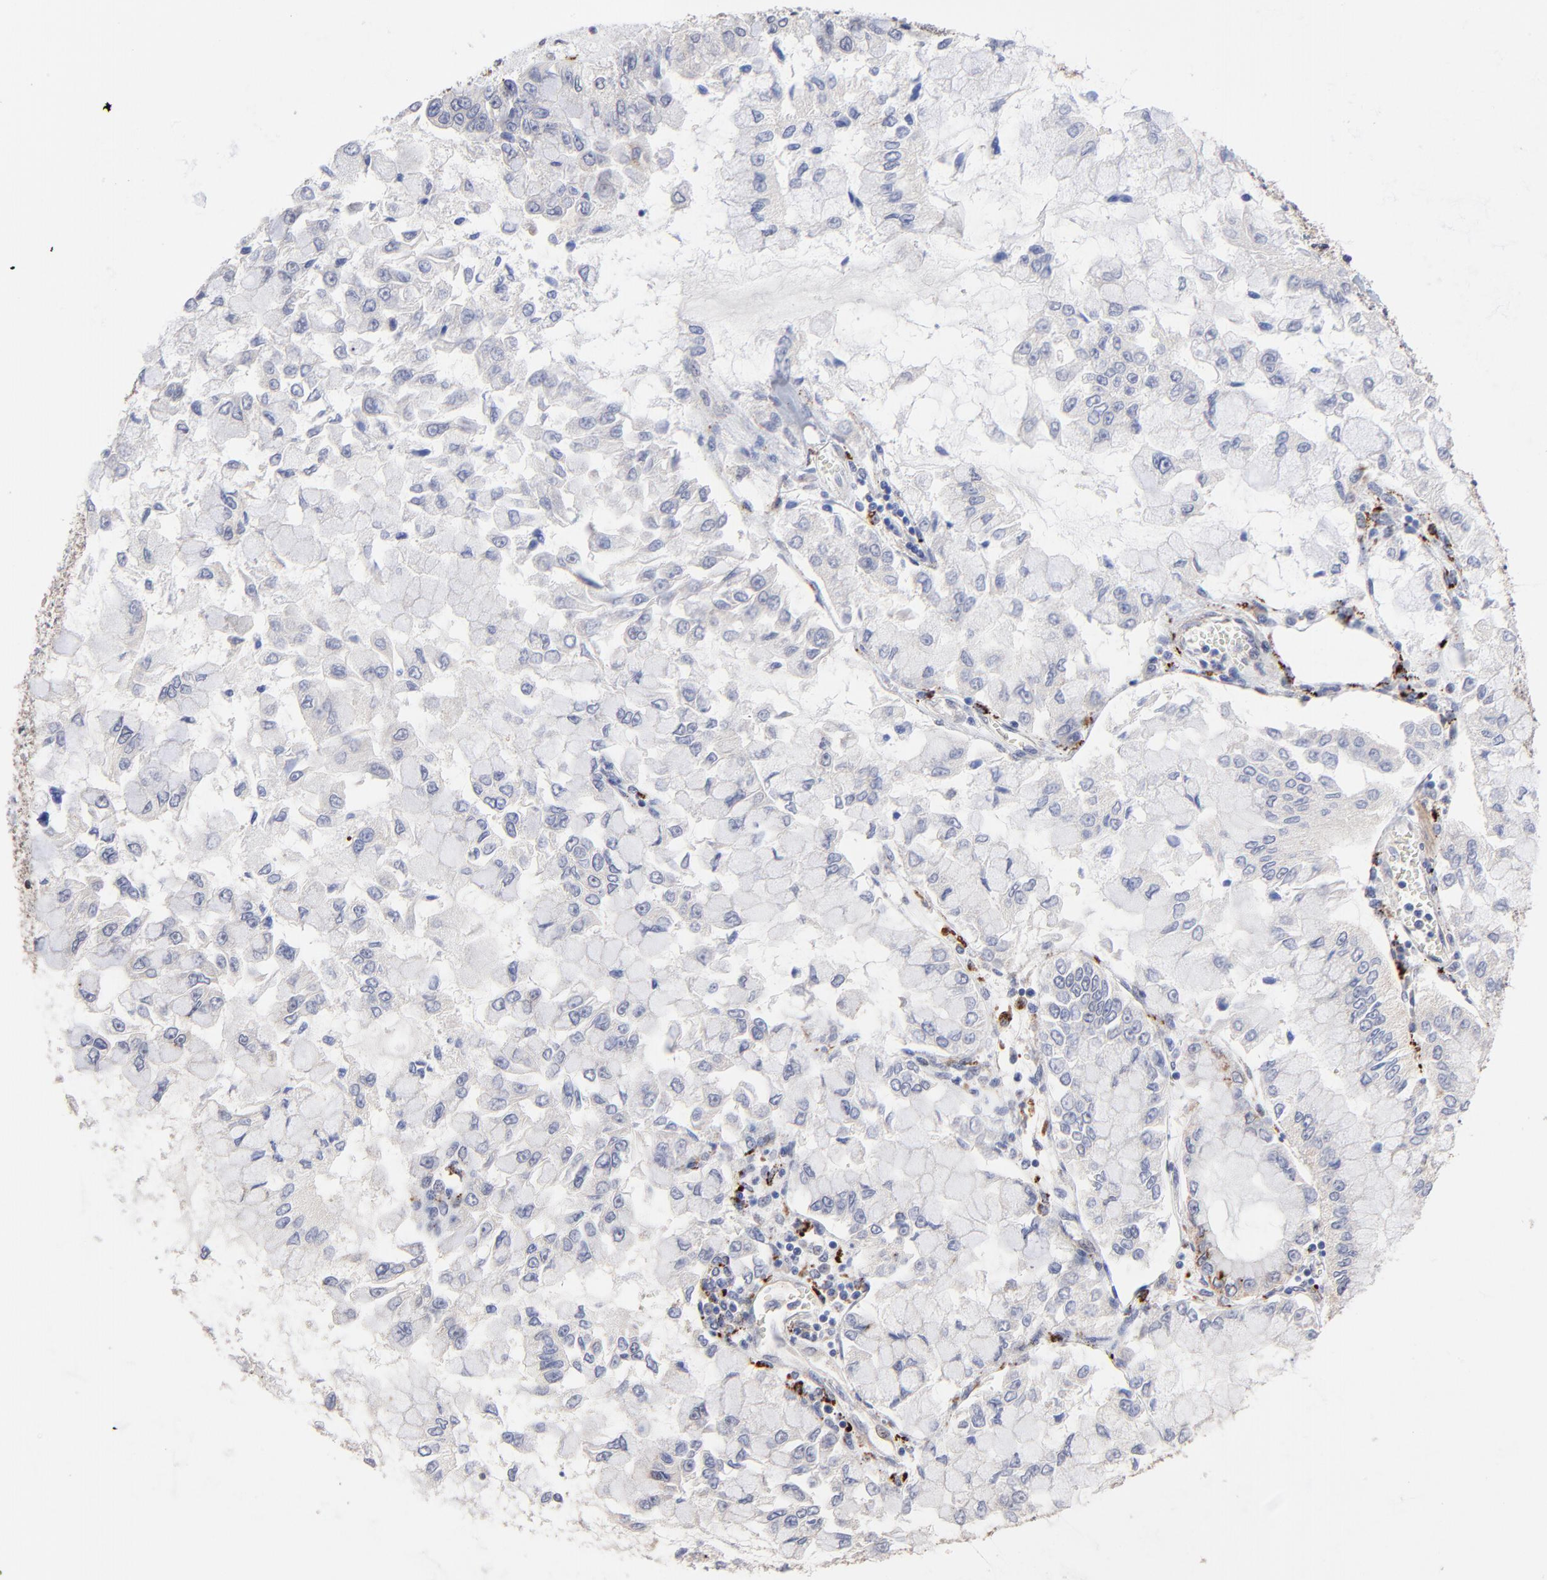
{"staining": {"intensity": "weak", "quantity": "<25%", "location": "cytoplasmic/membranous"}, "tissue": "liver cancer", "cell_type": "Tumor cells", "image_type": "cancer", "snomed": [{"axis": "morphology", "description": "Cholangiocarcinoma"}, {"axis": "topography", "description": "Liver"}], "caption": "IHC of human liver cholangiocarcinoma displays no staining in tumor cells.", "gene": "PDE4B", "patient": {"sex": "female", "age": 79}}